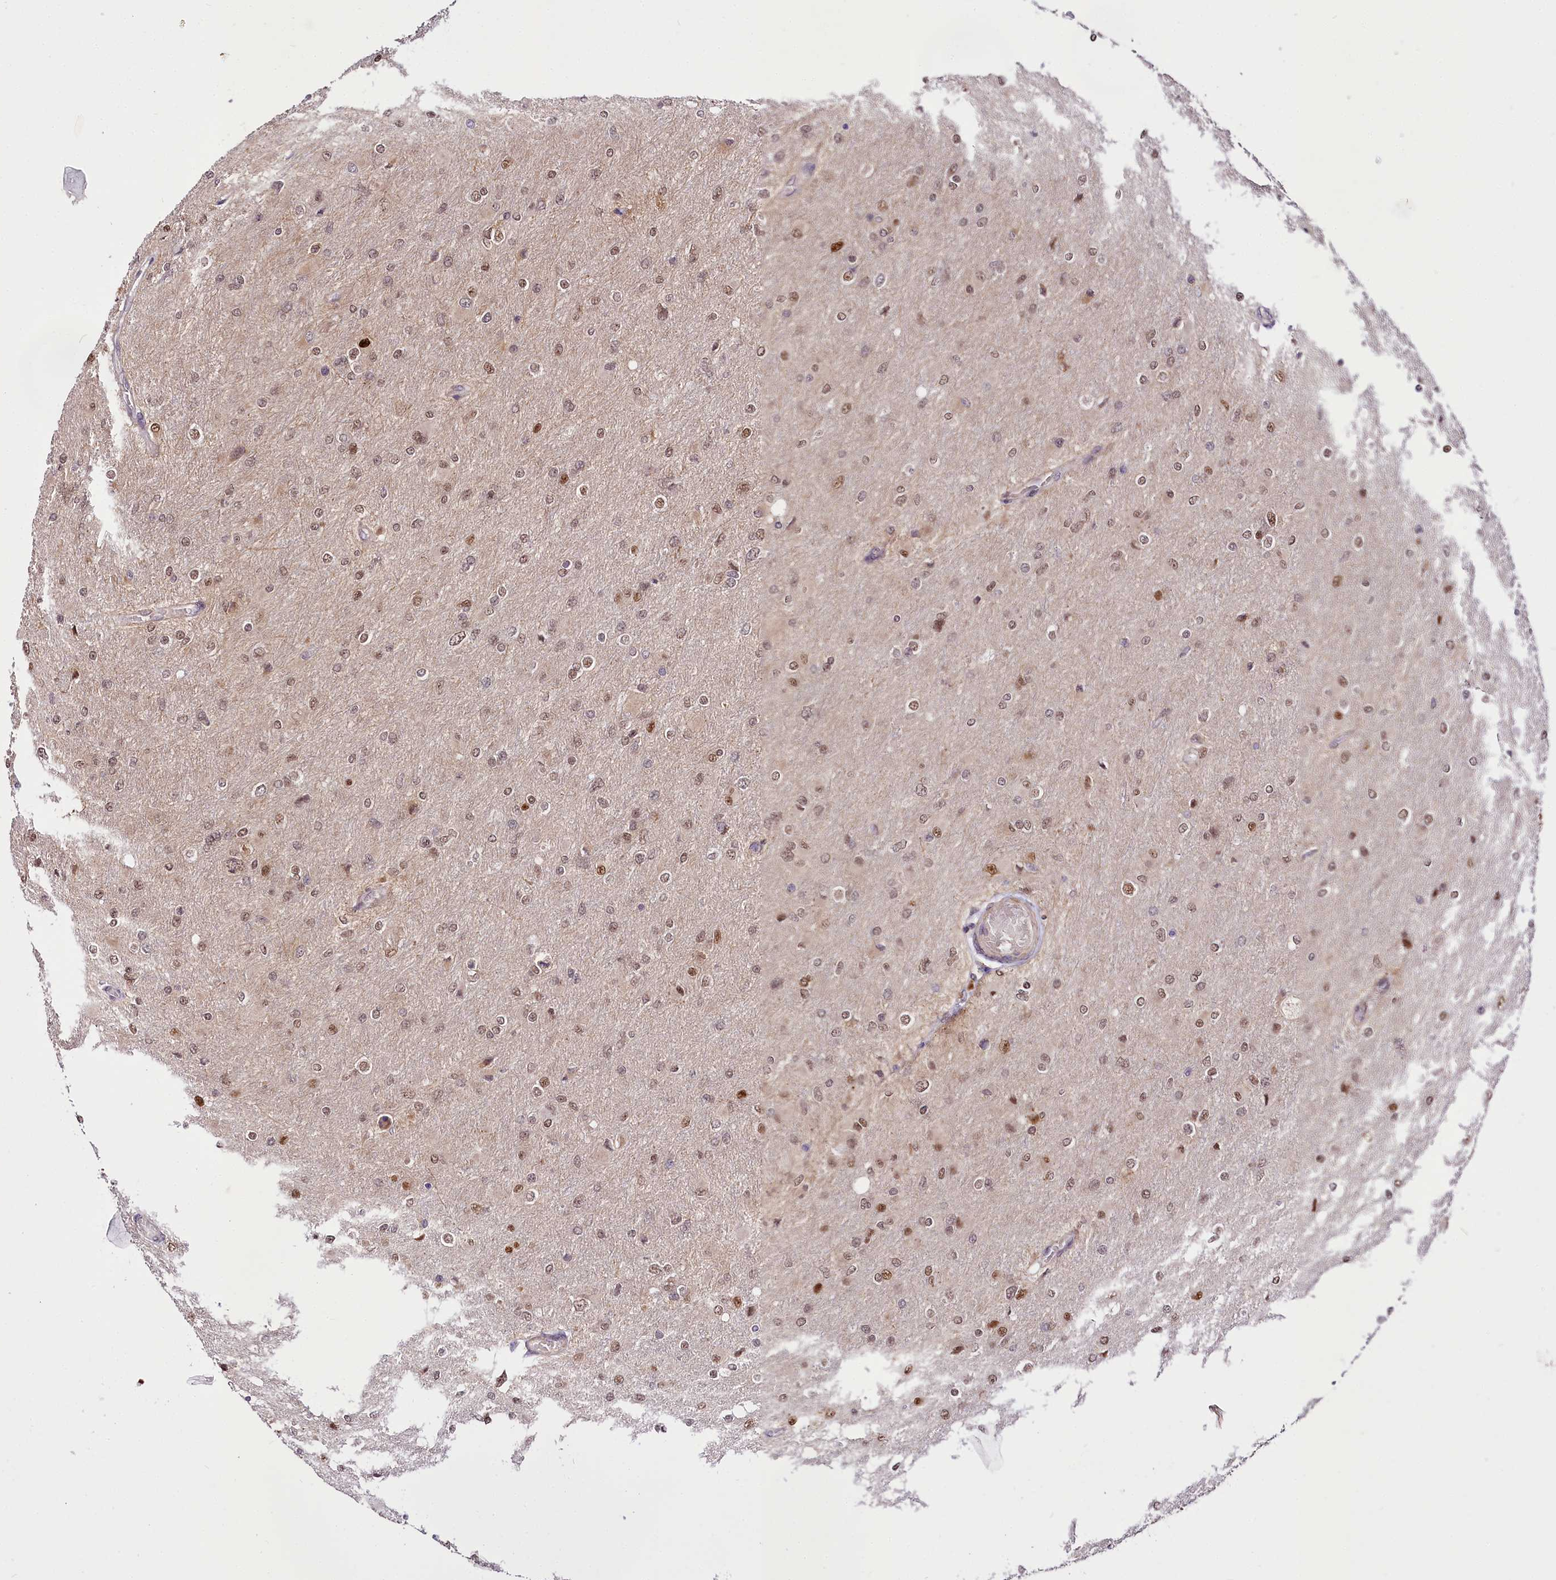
{"staining": {"intensity": "moderate", "quantity": "25%-75%", "location": "nuclear"}, "tissue": "glioma", "cell_type": "Tumor cells", "image_type": "cancer", "snomed": [{"axis": "morphology", "description": "Glioma, malignant, High grade"}, {"axis": "topography", "description": "Cerebral cortex"}], "caption": "DAB immunohistochemical staining of malignant glioma (high-grade) shows moderate nuclear protein positivity in approximately 25%-75% of tumor cells.", "gene": "GNL3L", "patient": {"sex": "female", "age": 36}}